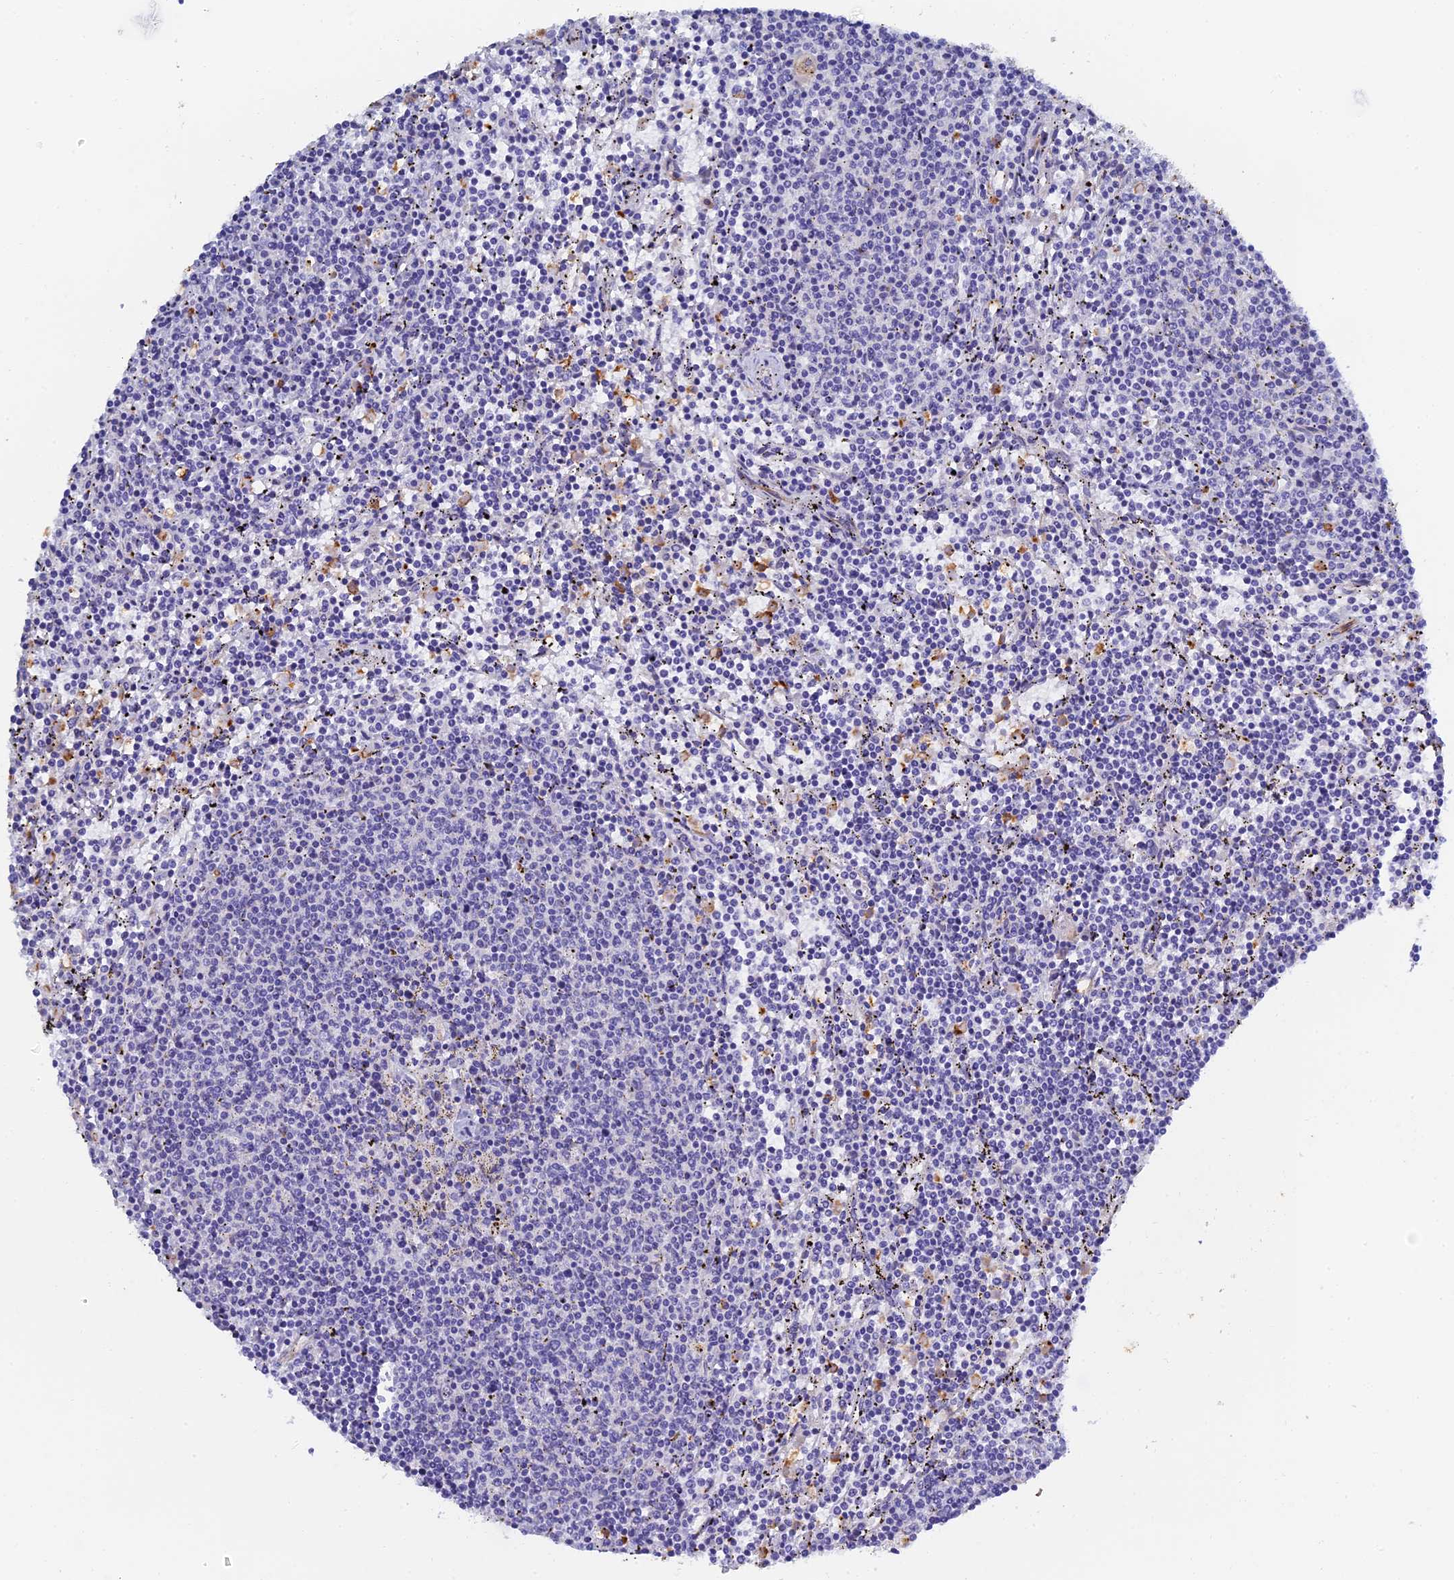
{"staining": {"intensity": "negative", "quantity": "none", "location": "none"}, "tissue": "lymphoma", "cell_type": "Tumor cells", "image_type": "cancer", "snomed": [{"axis": "morphology", "description": "Malignant lymphoma, non-Hodgkin's type, Low grade"}, {"axis": "topography", "description": "Spleen"}], "caption": "This is an immunohistochemistry (IHC) histopathology image of low-grade malignant lymphoma, non-Hodgkin's type. There is no expression in tumor cells.", "gene": "RPGRIP1L", "patient": {"sex": "female", "age": 50}}